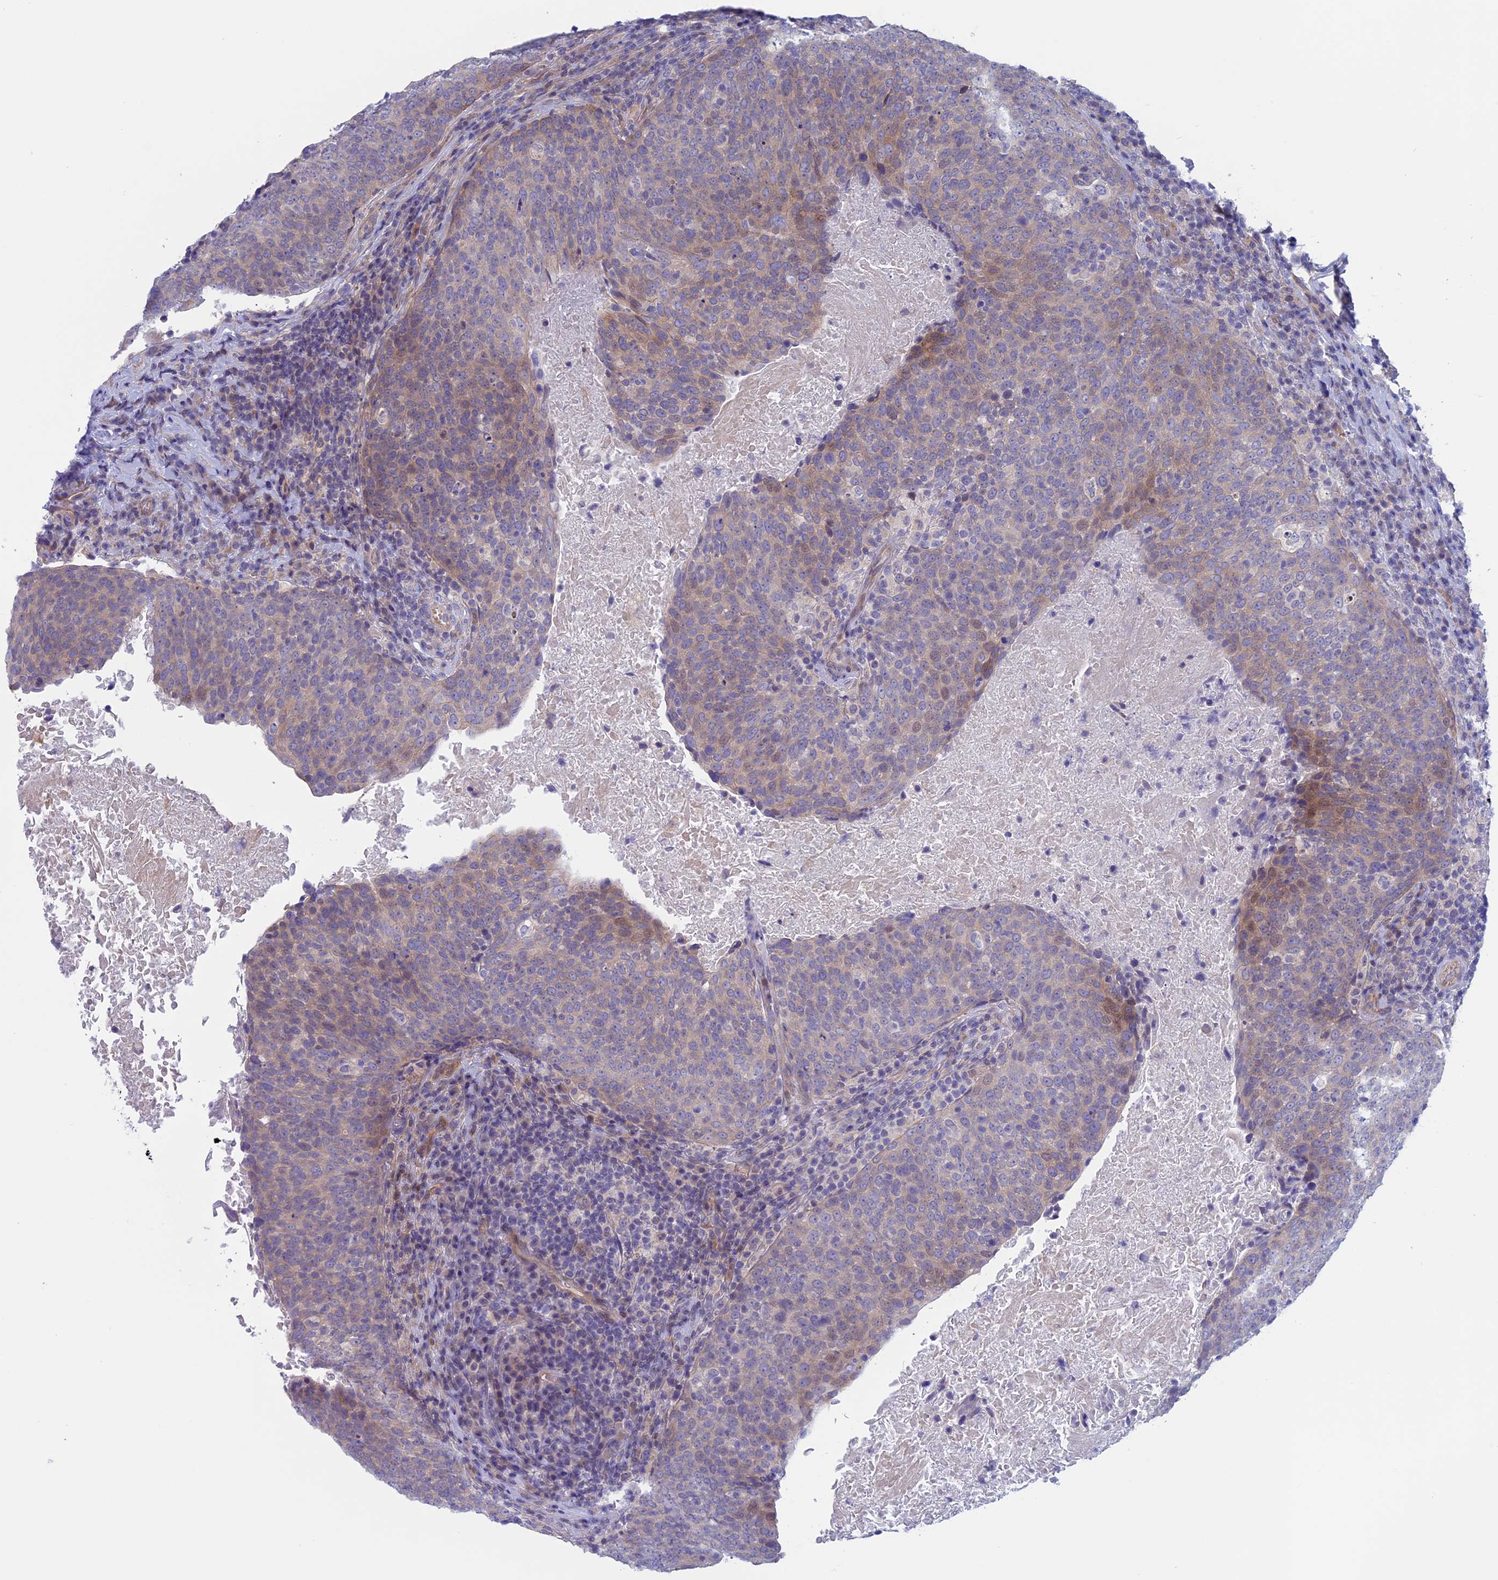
{"staining": {"intensity": "weak", "quantity": "<25%", "location": "cytoplasmic/membranous"}, "tissue": "head and neck cancer", "cell_type": "Tumor cells", "image_type": "cancer", "snomed": [{"axis": "morphology", "description": "Squamous cell carcinoma, NOS"}, {"axis": "morphology", "description": "Squamous cell carcinoma, metastatic, NOS"}, {"axis": "topography", "description": "Lymph node"}, {"axis": "topography", "description": "Head-Neck"}], "caption": "Immunohistochemistry (IHC) micrograph of human head and neck cancer stained for a protein (brown), which demonstrates no positivity in tumor cells.", "gene": "CNOT6L", "patient": {"sex": "male", "age": 62}}